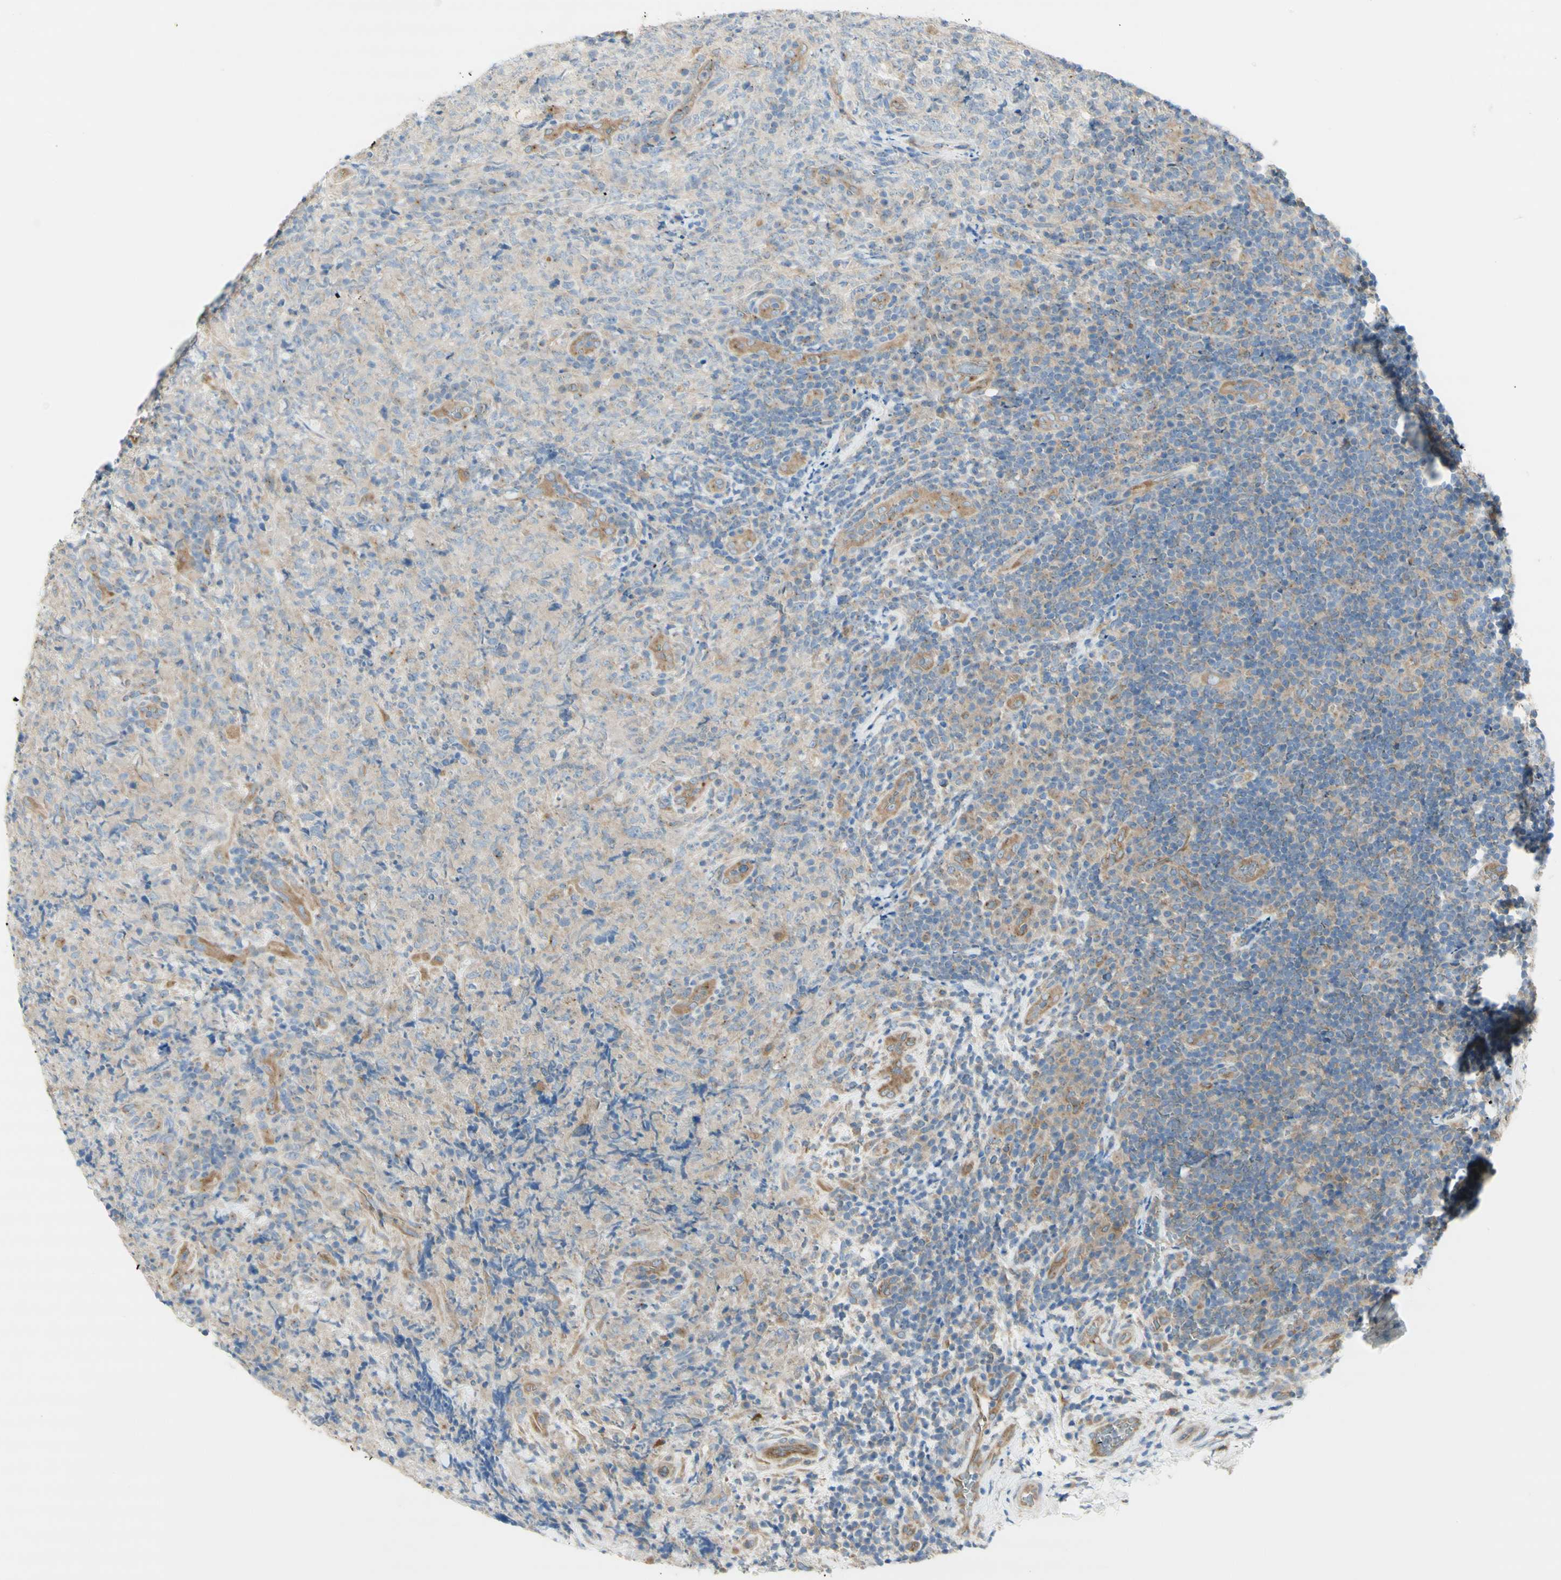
{"staining": {"intensity": "weak", "quantity": "<25%", "location": "cytoplasmic/membranous"}, "tissue": "lymphoma", "cell_type": "Tumor cells", "image_type": "cancer", "snomed": [{"axis": "morphology", "description": "Malignant lymphoma, non-Hodgkin's type, High grade"}, {"axis": "topography", "description": "Tonsil"}], "caption": "Tumor cells show no significant positivity in lymphoma.", "gene": "DYNC1H1", "patient": {"sex": "female", "age": 36}}